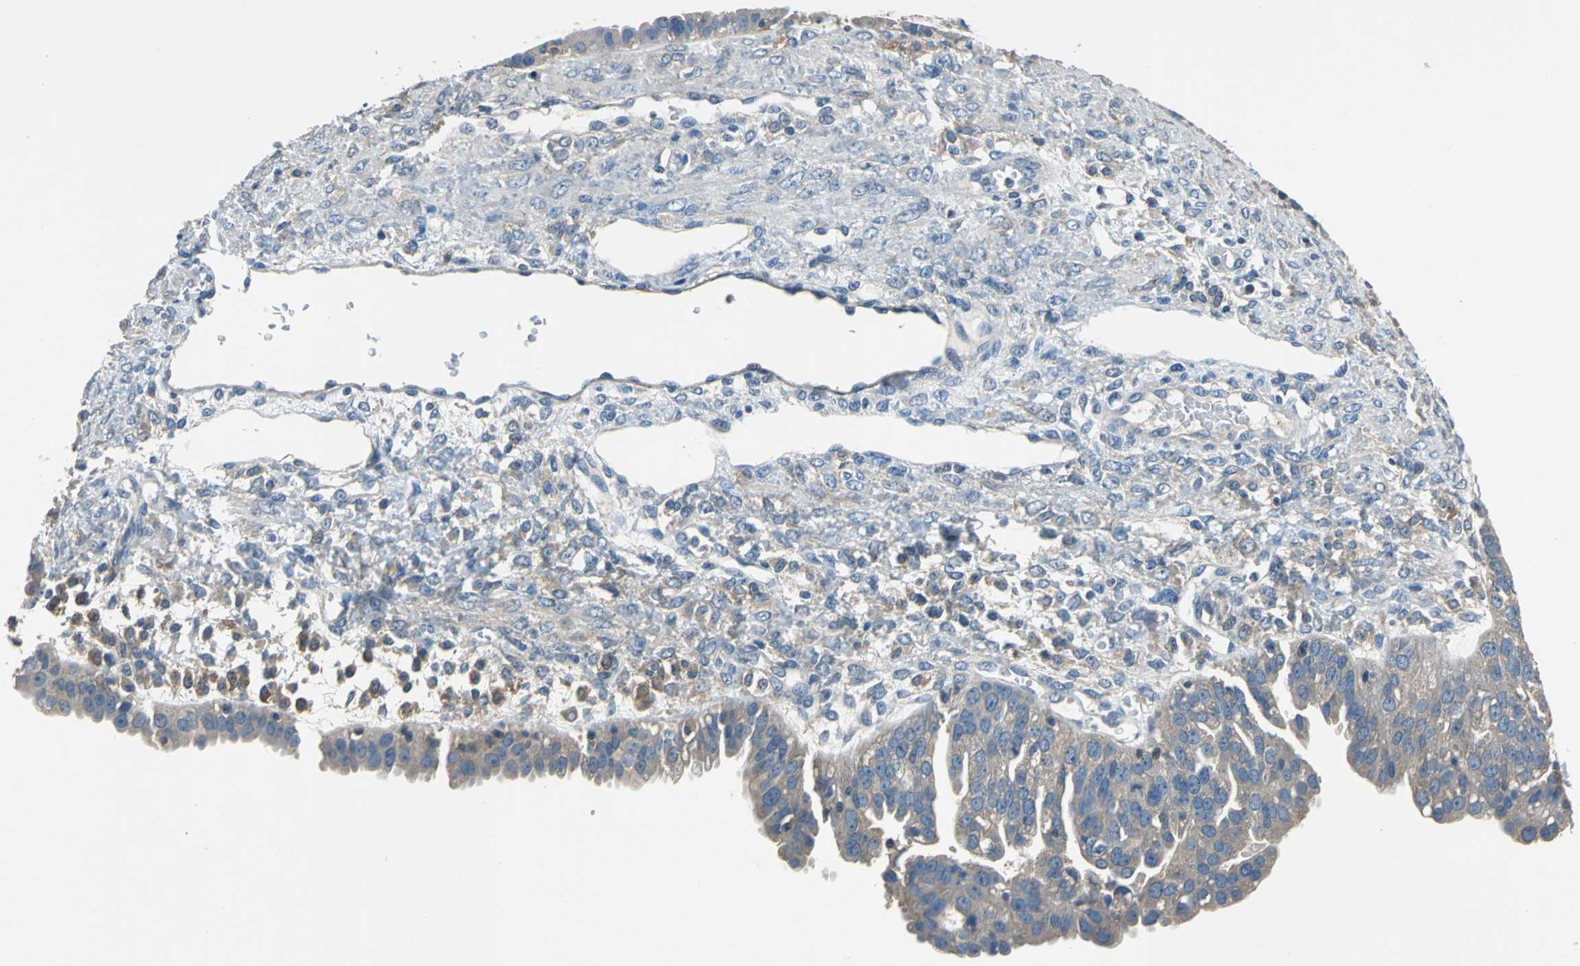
{"staining": {"intensity": "weak", "quantity": "<25%", "location": "cytoplasmic/membranous"}, "tissue": "ovarian cancer", "cell_type": "Tumor cells", "image_type": "cancer", "snomed": [{"axis": "morphology", "description": "Carcinoma, NOS"}, {"axis": "topography", "description": "Soft tissue"}, {"axis": "topography", "description": "Ovary"}], "caption": "High power microscopy micrograph of an IHC photomicrograph of ovarian carcinoma, revealing no significant positivity in tumor cells.", "gene": "PRKCA", "patient": {"sex": "female", "age": 54}}